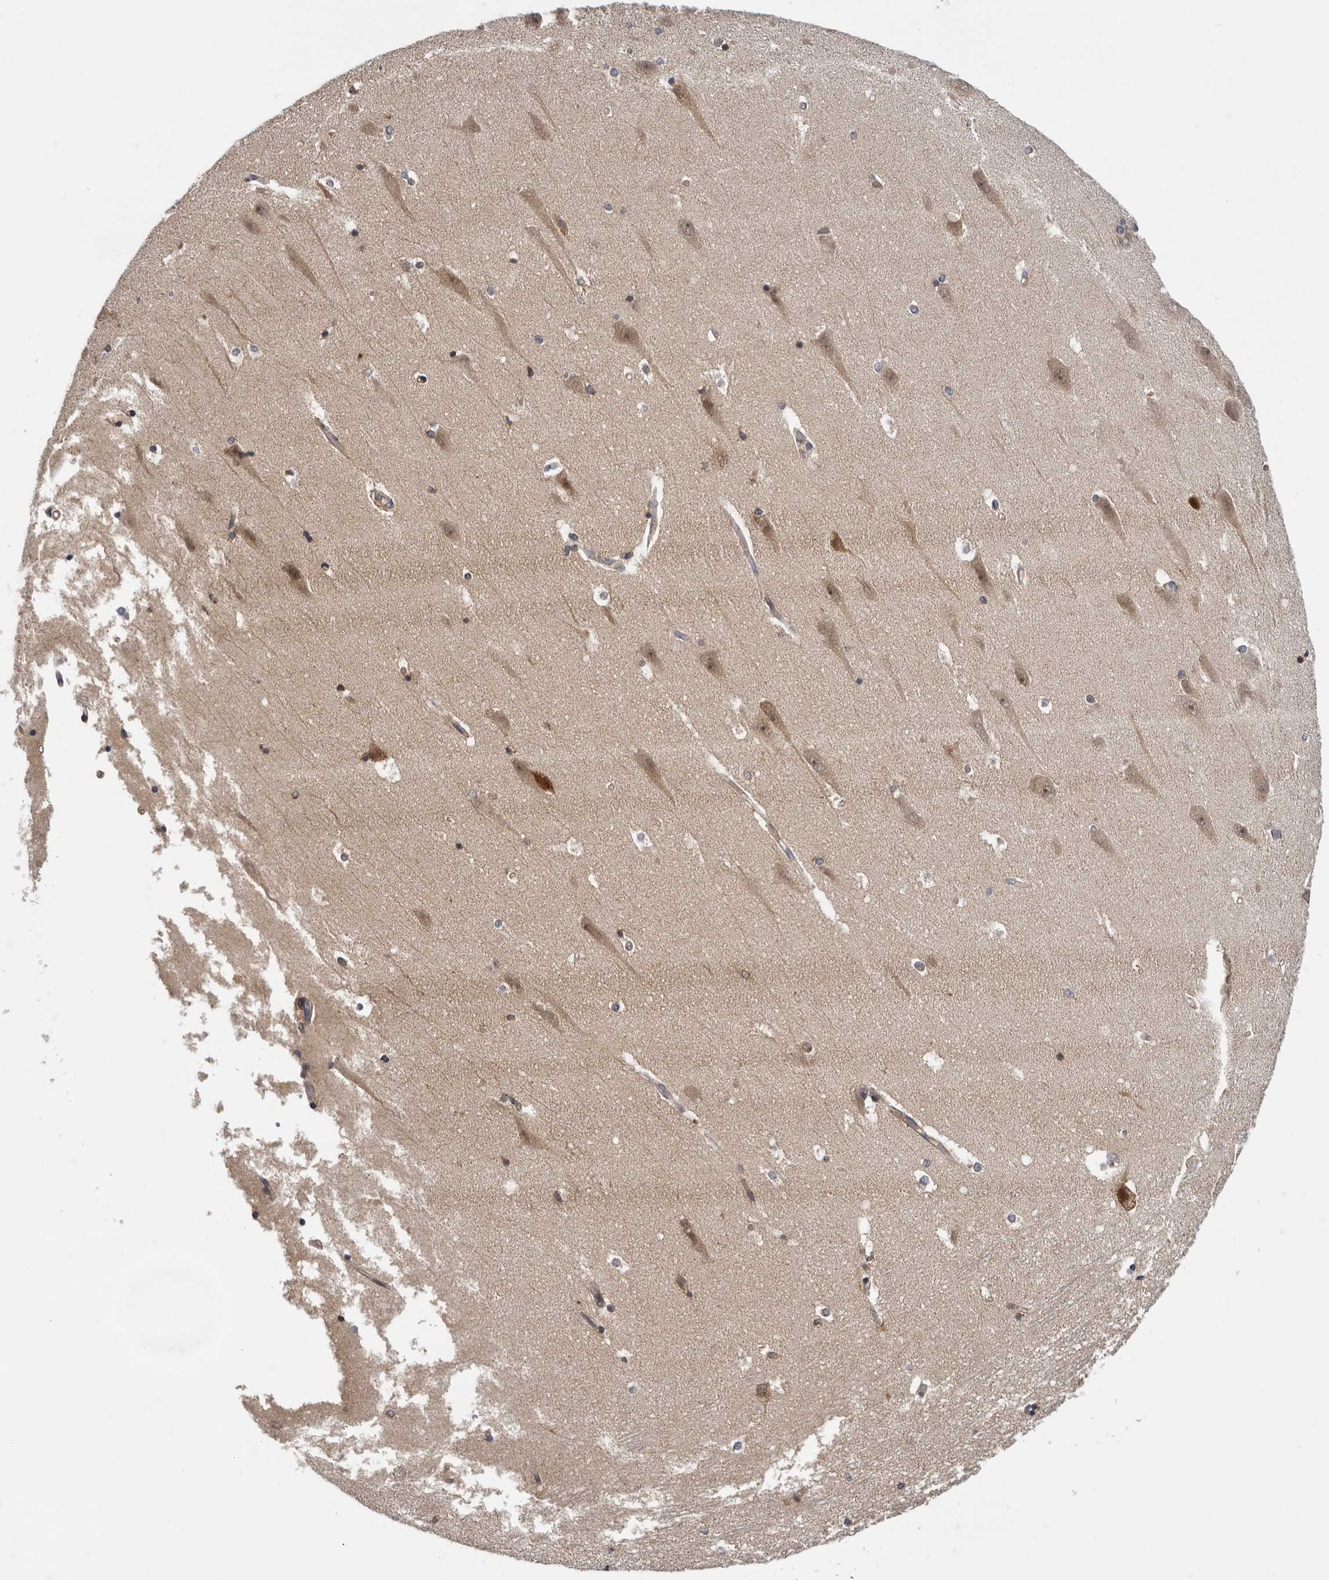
{"staining": {"intensity": "weak", "quantity": "<25%", "location": "nuclear"}, "tissue": "hippocampus", "cell_type": "Glial cells", "image_type": "normal", "snomed": [{"axis": "morphology", "description": "Normal tissue, NOS"}, {"axis": "topography", "description": "Hippocampus"}], "caption": "The histopathology image shows no significant expression in glial cells of hippocampus.", "gene": "RNF157", "patient": {"sex": "male", "age": 45}}